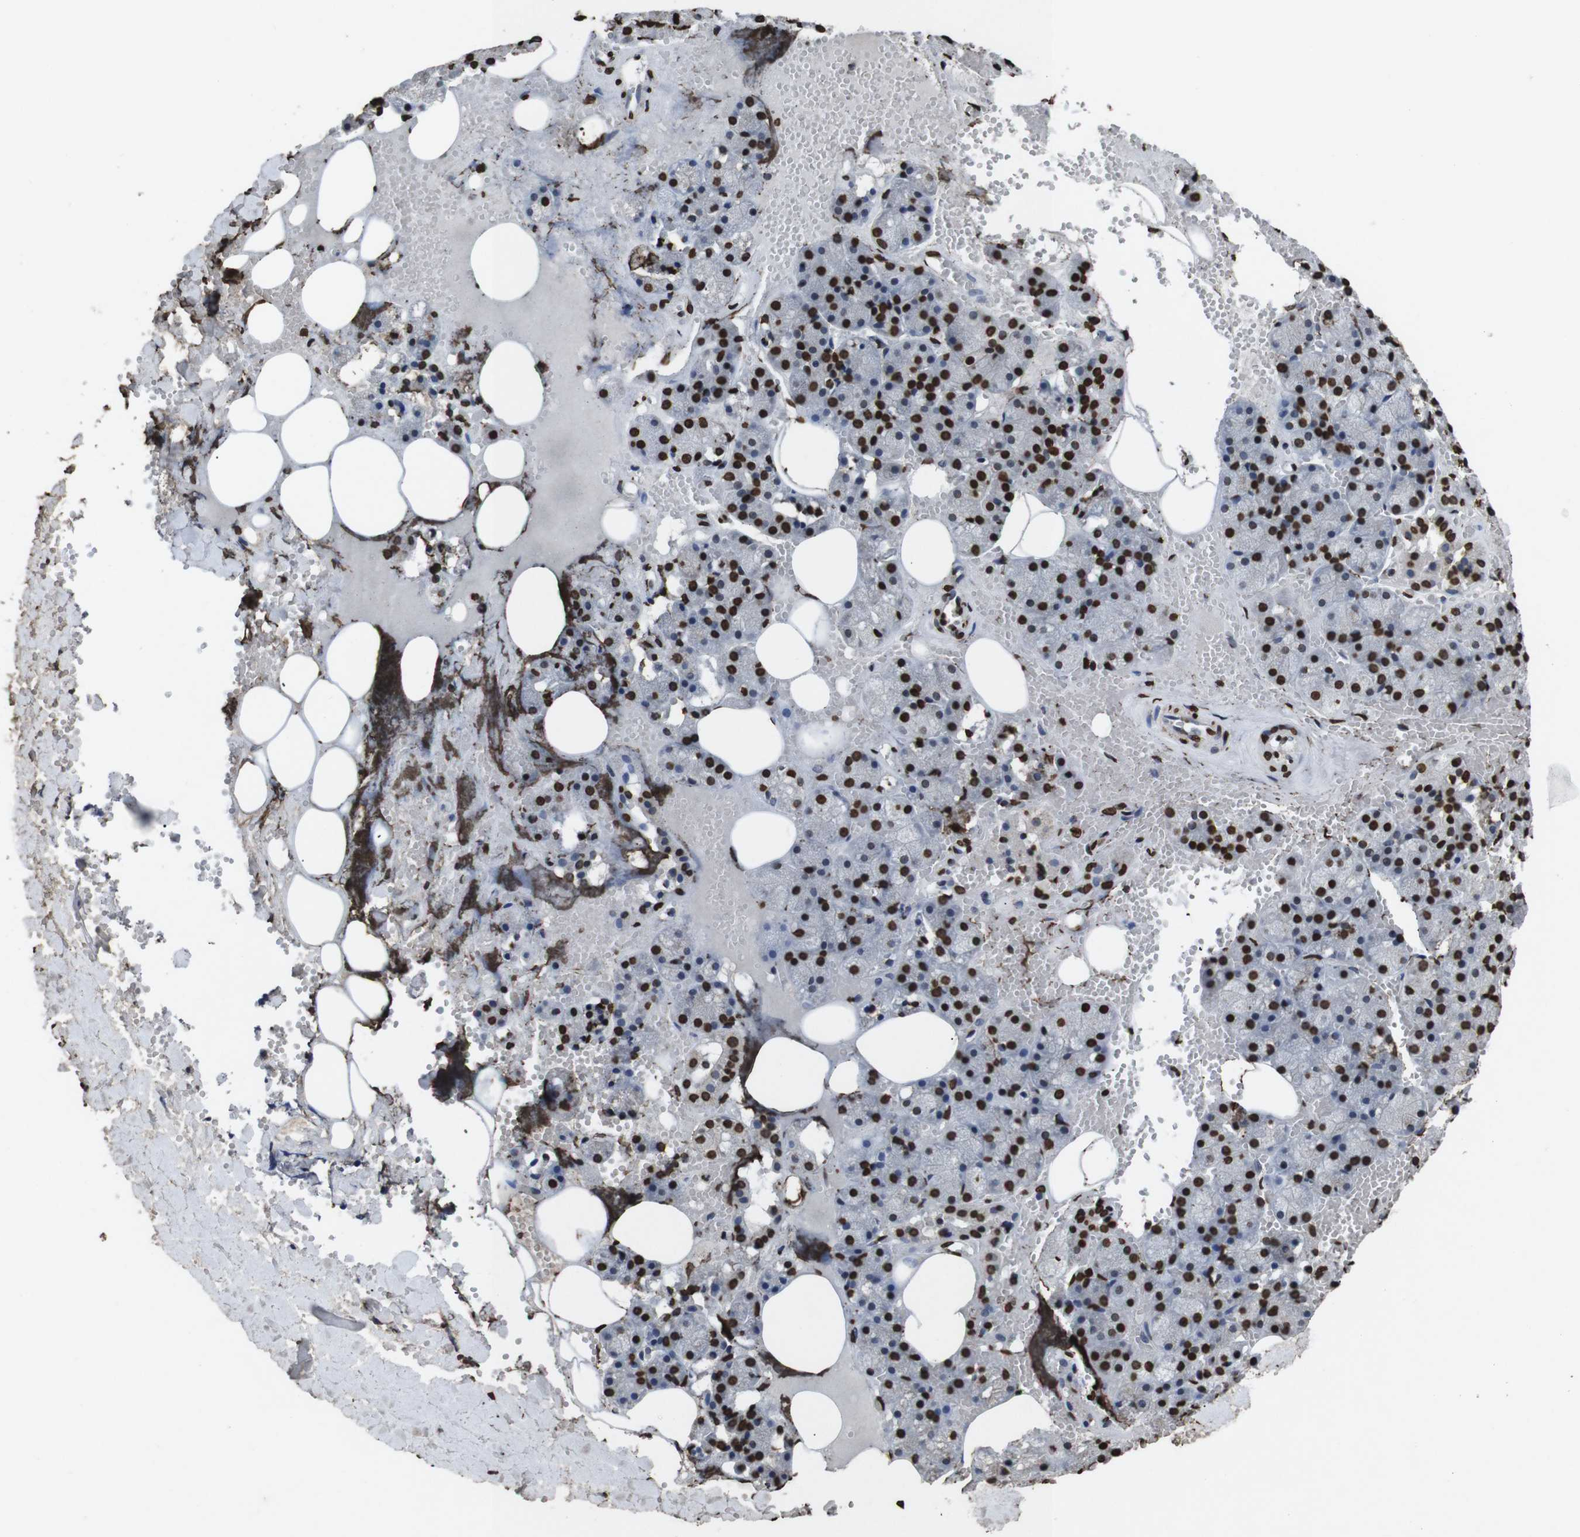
{"staining": {"intensity": "strong", "quantity": ">75%", "location": "nuclear"}, "tissue": "salivary gland", "cell_type": "Glandular cells", "image_type": "normal", "snomed": [{"axis": "morphology", "description": "Normal tissue, NOS"}, {"axis": "topography", "description": "Salivary gland"}], "caption": "DAB immunohistochemical staining of normal salivary gland displays strong nuclear protein staining in approximately >75% of glandular cells.", "gene": "MDM2", "patient": {"sex": "male", "age": 62}}